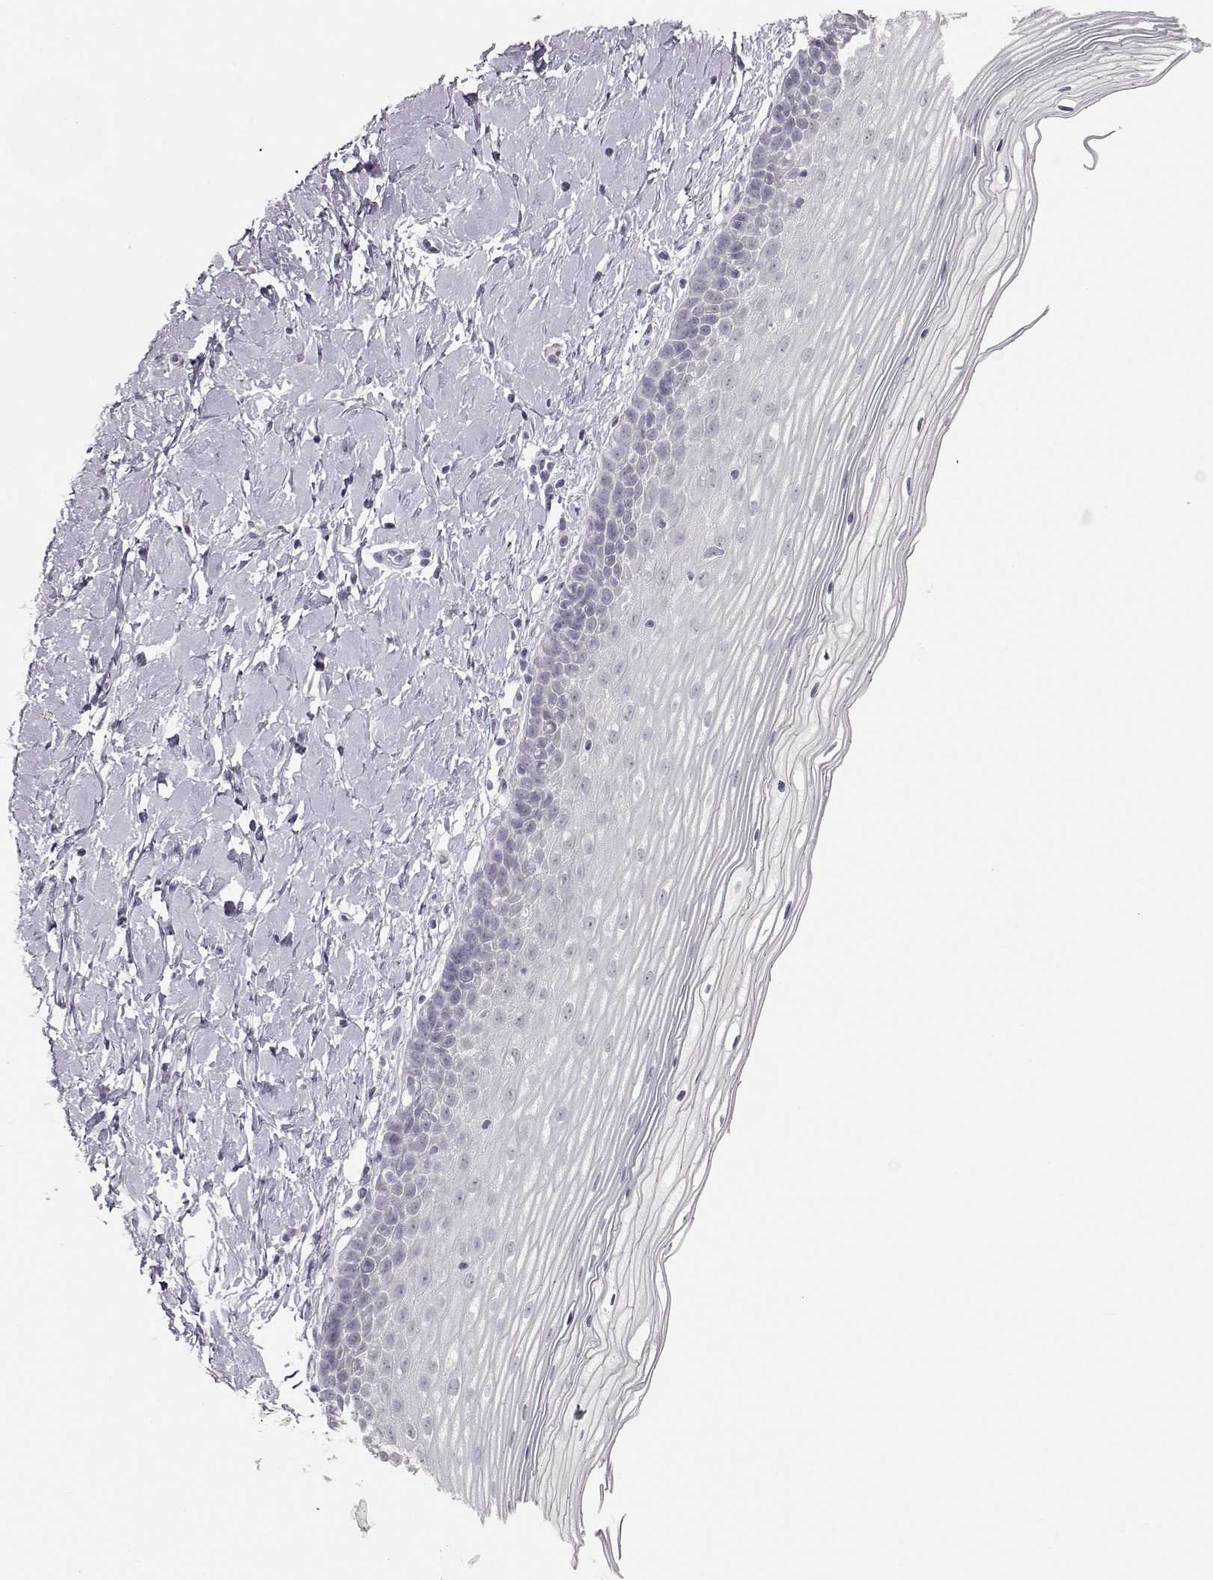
{"staining": {"intensity": "negative", "quantity": "none", "location": "none"}, "tissue": "cervix", "cell_type": "Glandular cells", "image_type": "normal", "snomed": [{"axis": "morphology", "description": "Normal tissue, NOS"}, {"axis": "topography", "description": "Cervix"}], "caption": "Micrograph shows no significant protein expression in glandular cells of benign cervix.", "gene": "FAM205A", "patient": {"sex": "female", "age": 37}}